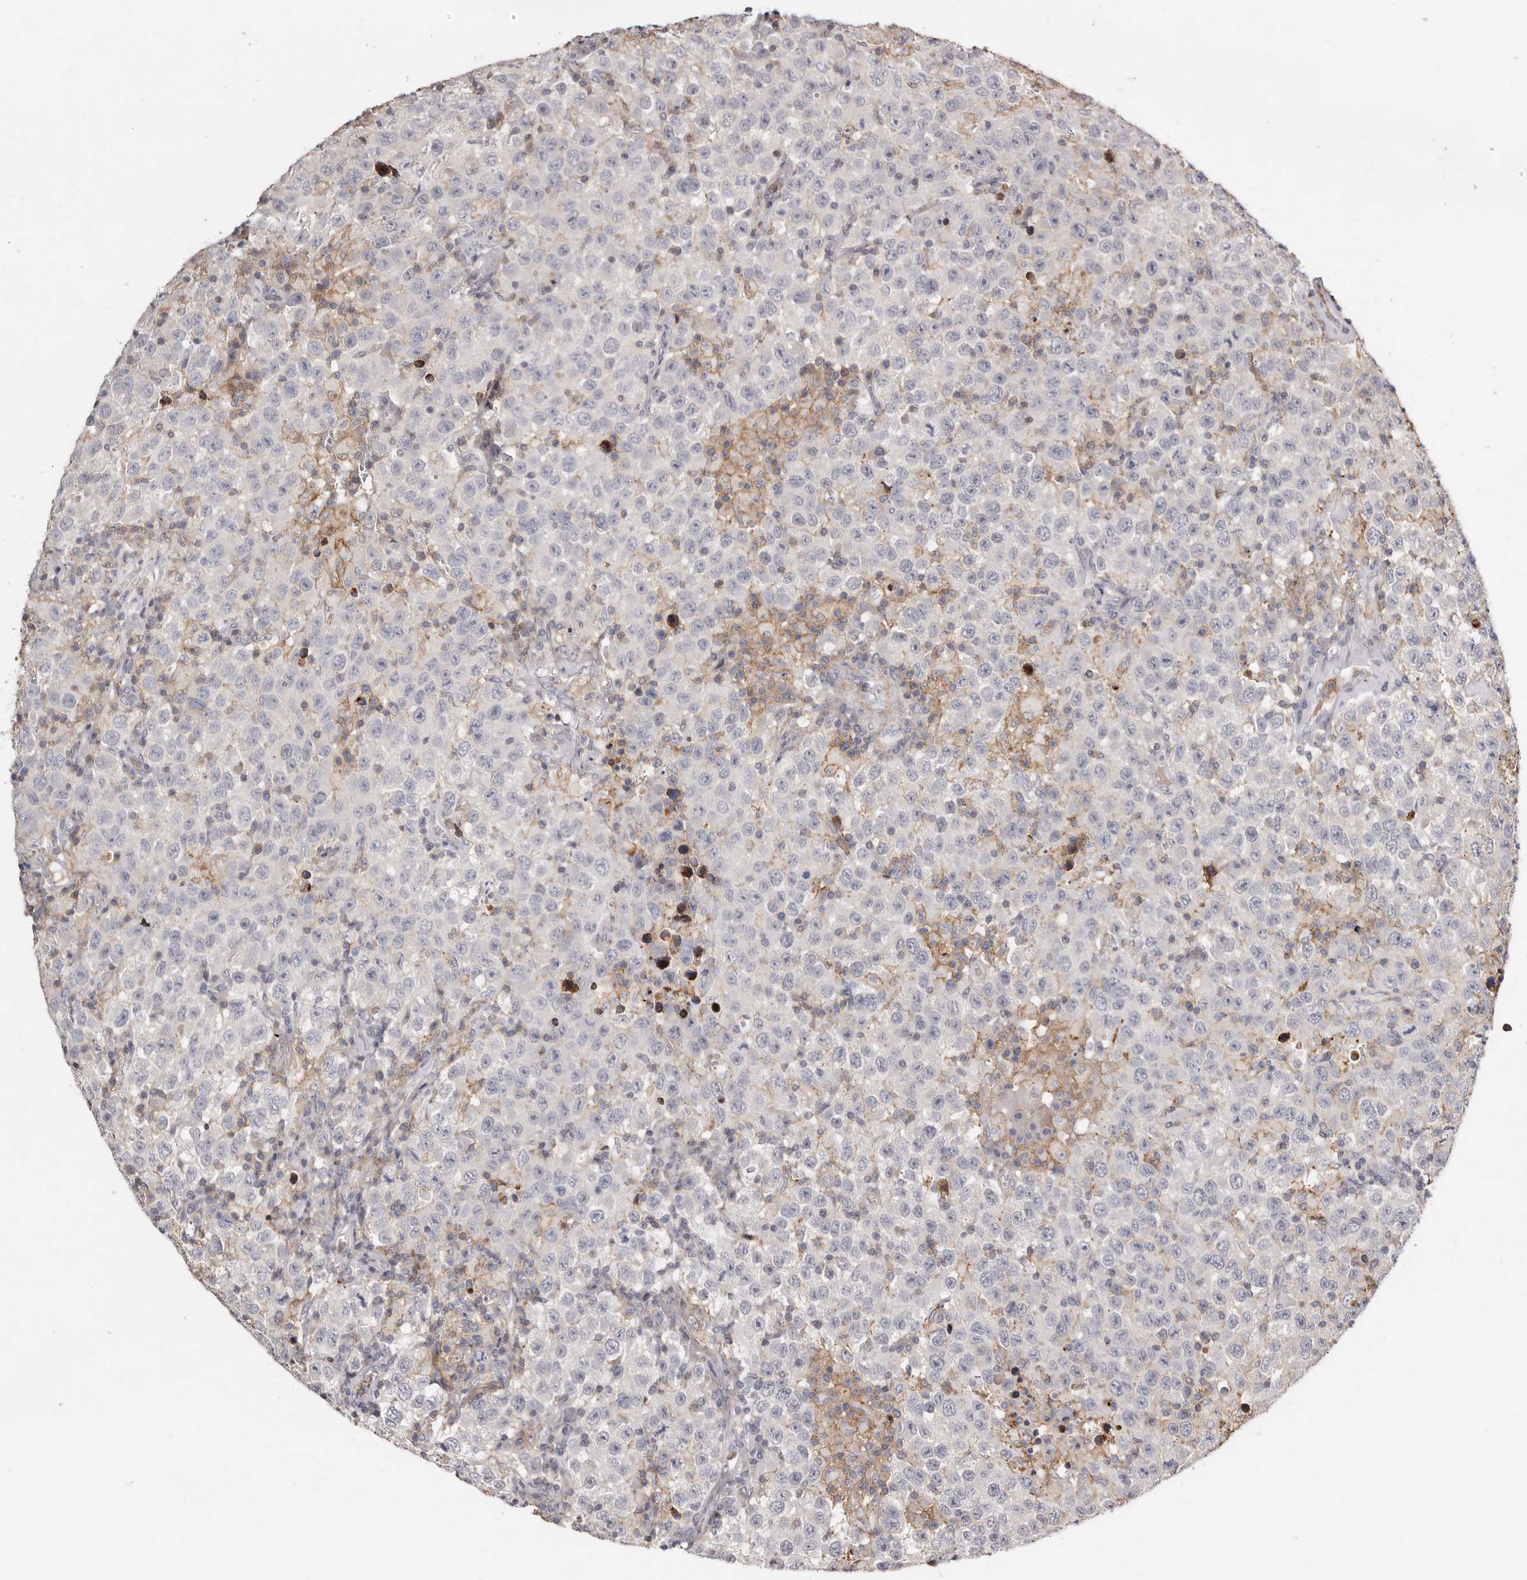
{"staining": {"intensity": "negative", "quantity": "none", "location": "none"}, "tissue": "testis cancer", "cell_type": "Tumor cells", "image_type": "cancer", "snomed": [{"axis": "morphology", "description": "Seminoma, NOS"}, {"axis": "topography", "description": "Testis"}], "caption": "Image shows no protein positivity in tumor cells of seminoma (testis) tissue.", "gene": "KIF26B", "patient": {"sex": "male", "age": 41}}